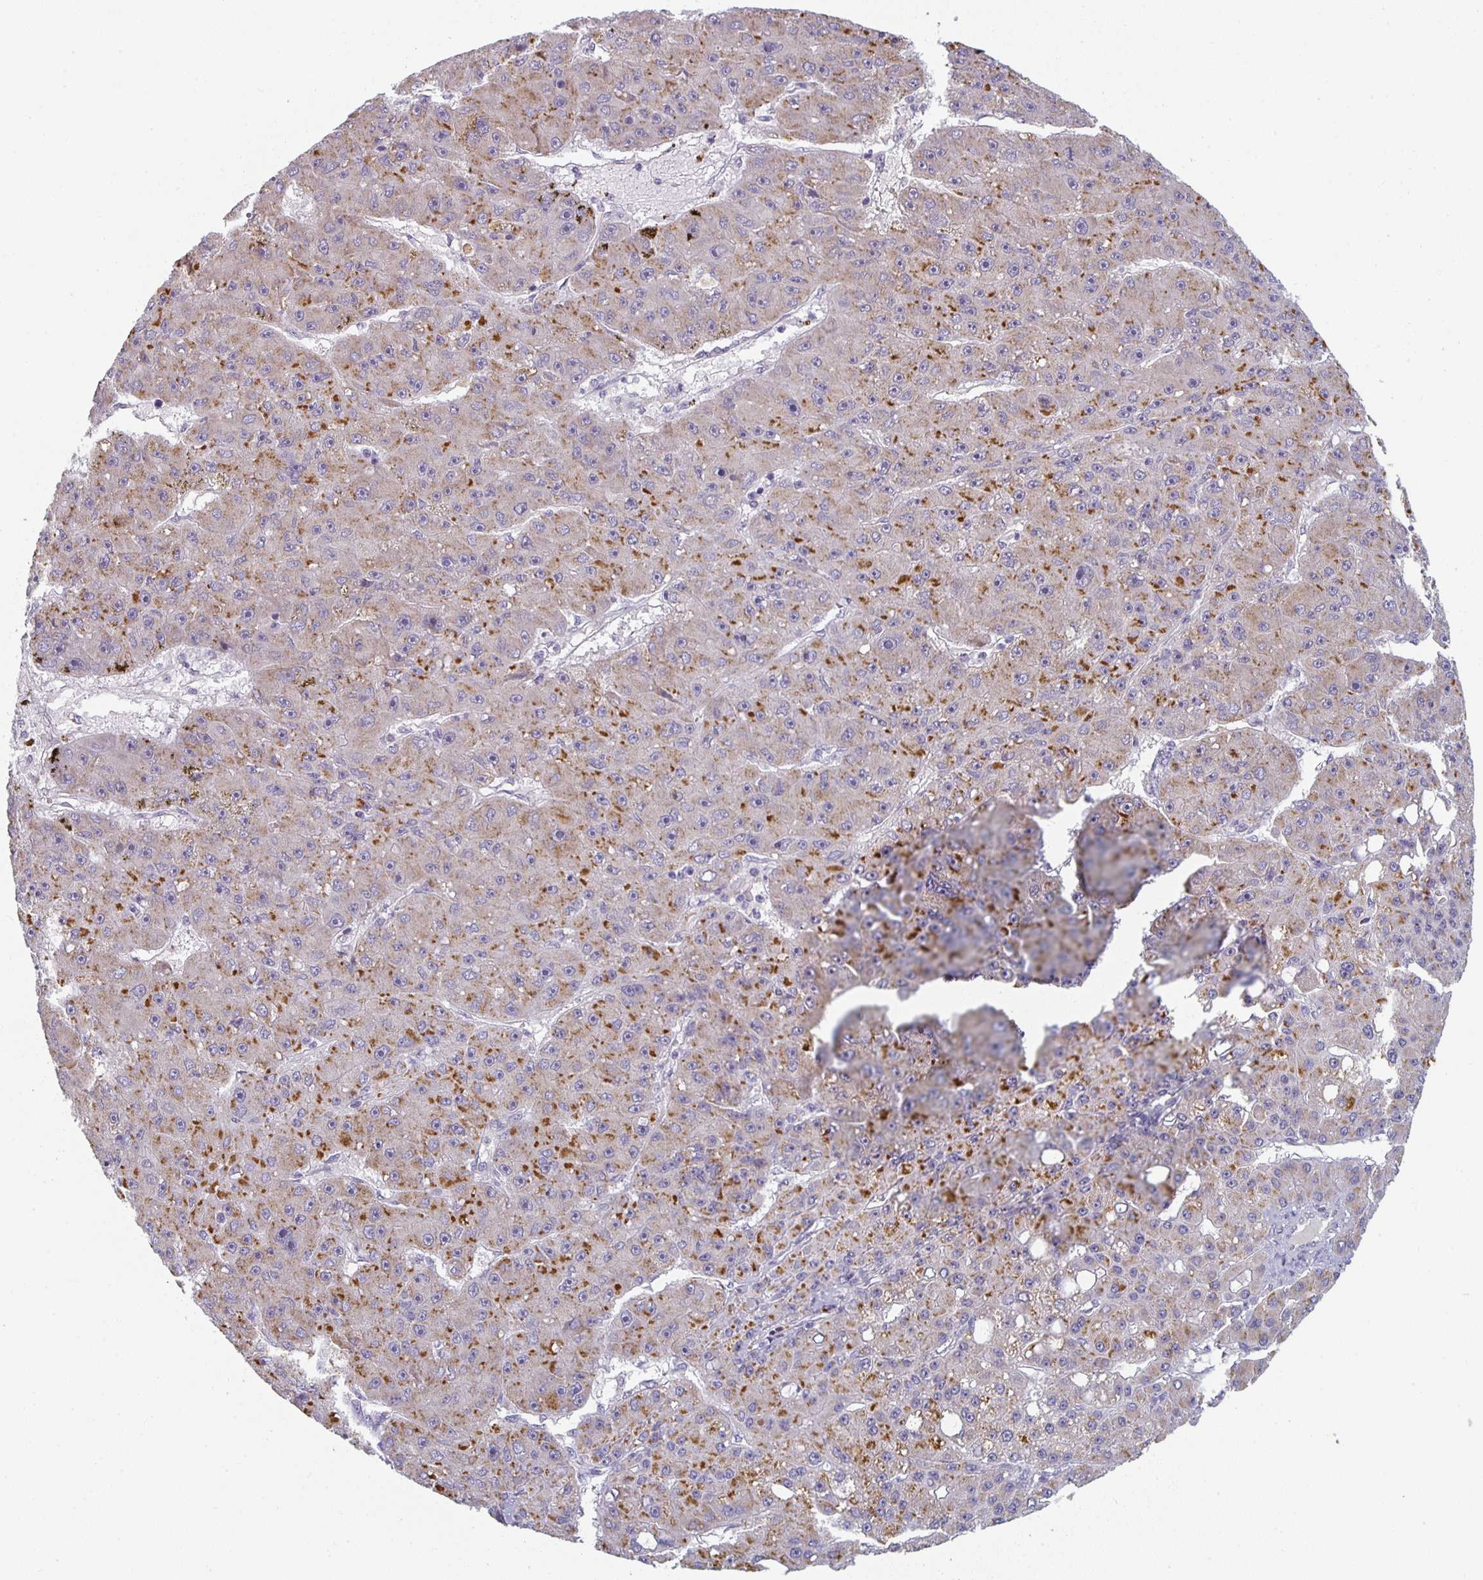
{"staining": {"intensity": "moderate", "quantity": "25%-75%", "location": "cytoplasmic/membranous"}, "tissue": "liver cancer", "cell_type": "Tumor cells", "image_type": "cancer", "snomed": [{"axis": "morphology", "description": "Carcinoma, Hepatocellular, NOS"}, {"axis": "topography", "description": "Liver"}], "caption": "Protein expression analysis of liver cancer (hepatocellular carcinoma) exhibits moderate cytoplasmic/membranous expression in about 25%-75% of tumor cells.", "gene": "CTHRC1", "patient": {"sex": "male", "age": 67}}